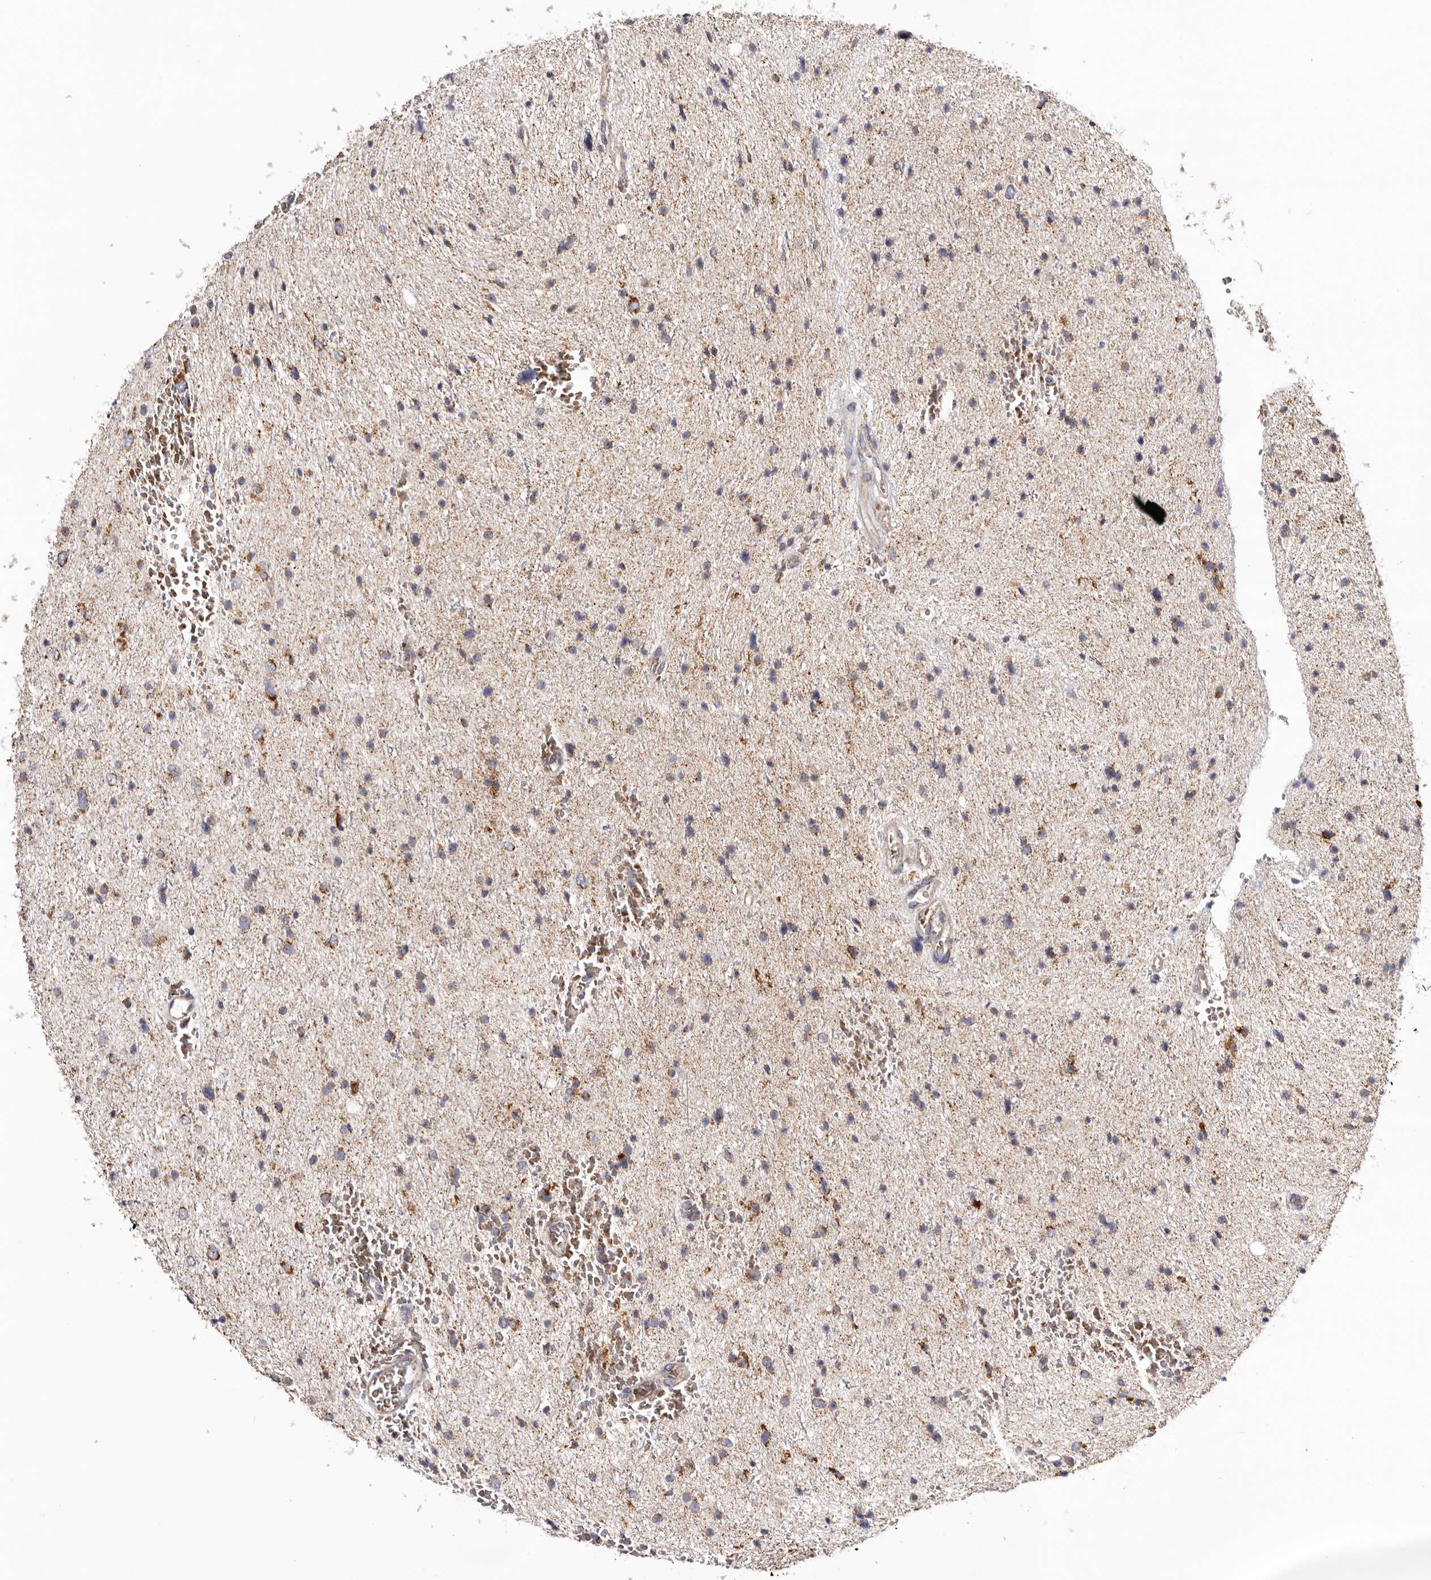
{"staining": {"intensity": "moderate", "quantity": "<25%", "location": "cytoplasmic/membranous"}, "tissue": "glioma", "cell_type": "Tumor cells", "image_type": "cancer", "snomed": [{"axis": "morphology", "description": "Glioma, malignant, Low grade"}, {"axis": "topography", "description": "Brain"}], "caption": "IHC of human glioma exhibits low levels of moderate cytoplasmic/membranous staining in approximately <25% of tumor cells. (DAB = brown stain, brightfield microscopy at high magnification).", "gene": "MECR", "patient": {"sex": "female", "age": 37}}